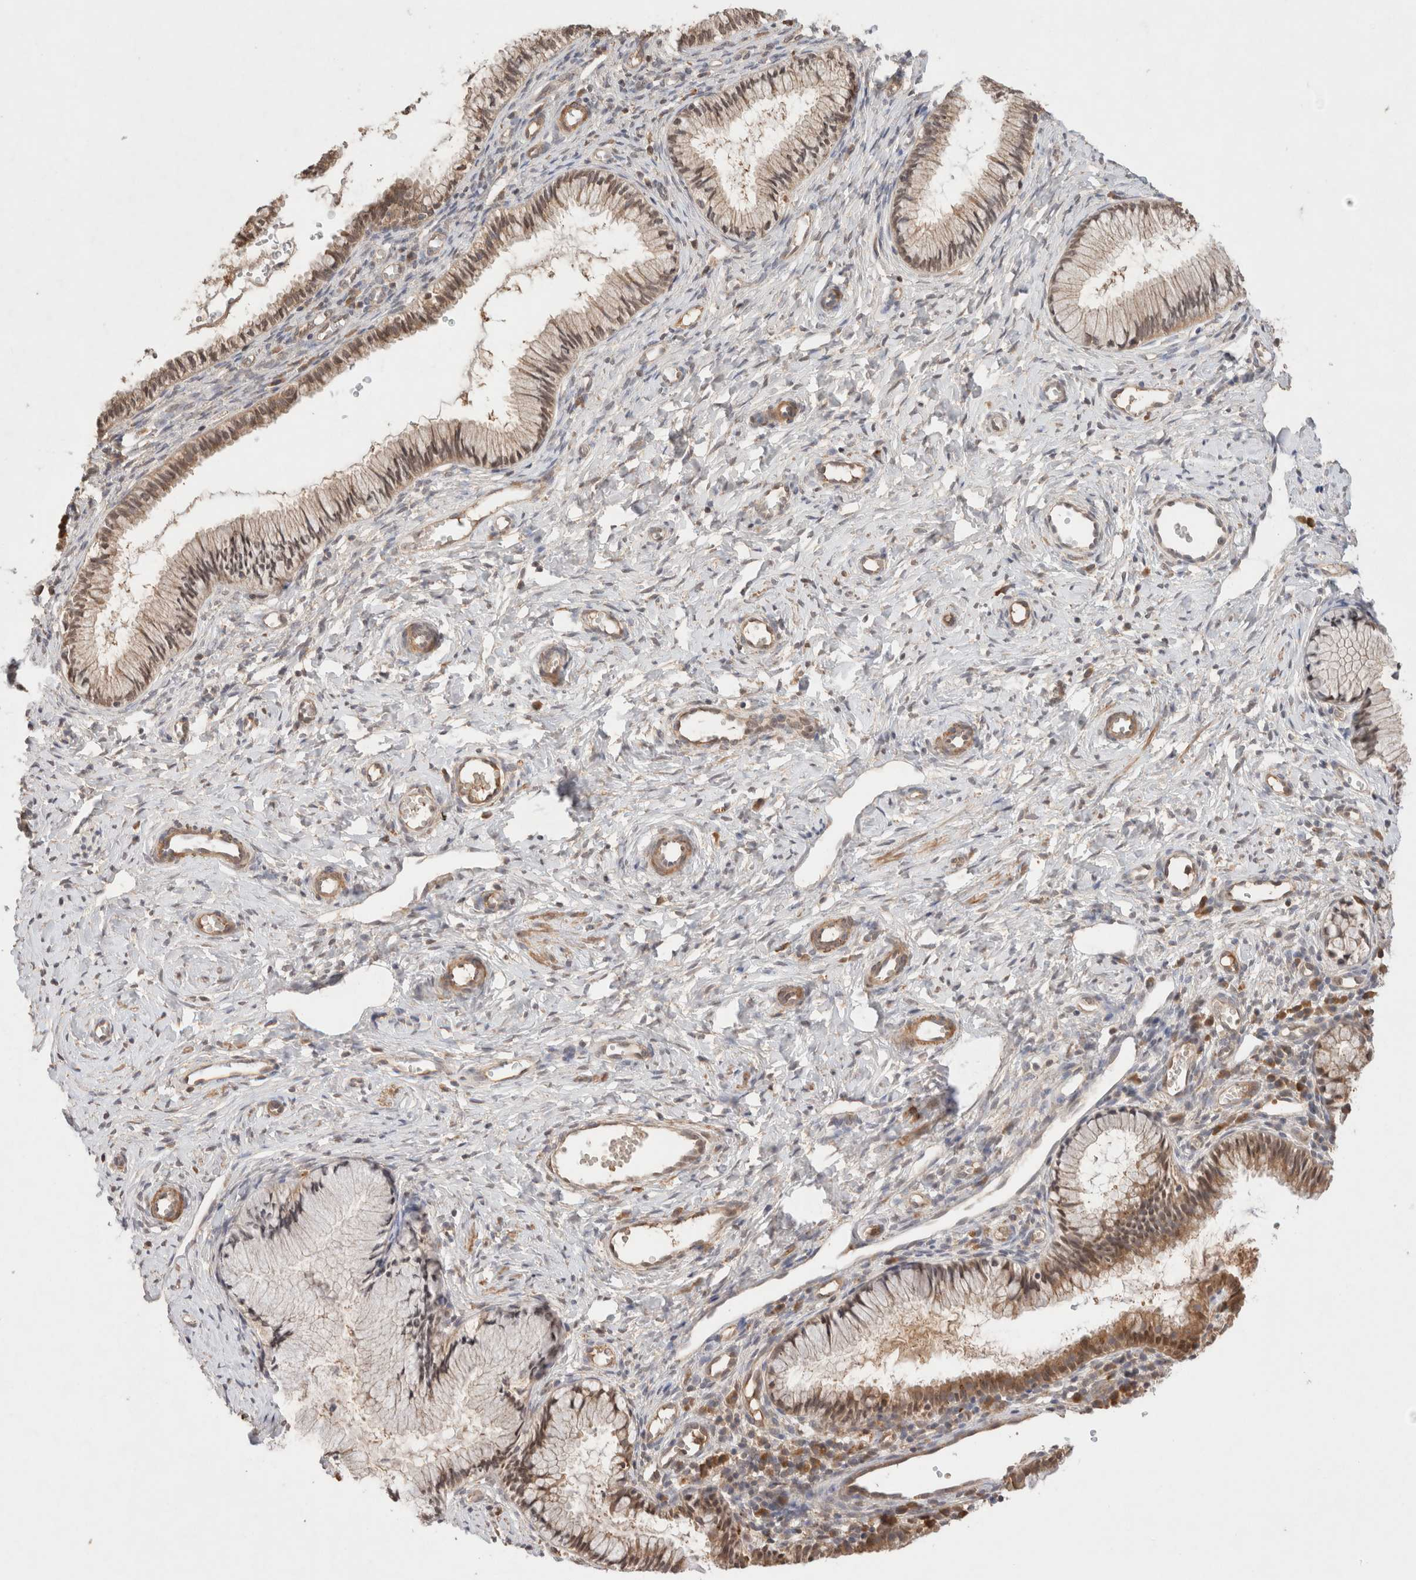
{"staining": {"intensity": "moderate", "quantity": ">75%", "location": "cytoplasmic/membranous,nuclear"}, "tissue": "cervix", "cell_type": "Glandular cells", "image_type": "normal", "snomed": [{"axis": "morphology", "description": "Normal tissue, NOS"}, {"axis": "topography", "description": "Cervix"}], "caption": "A micrograph showing moderate cytoplasmic/membranous,nuclear expression in approximately >75% of glandular cells in normal cervix, as visualized by brown immunohistochemical staining.", "gene": "CARNMT1", "patient": {"sex": "female", "age": 27}}